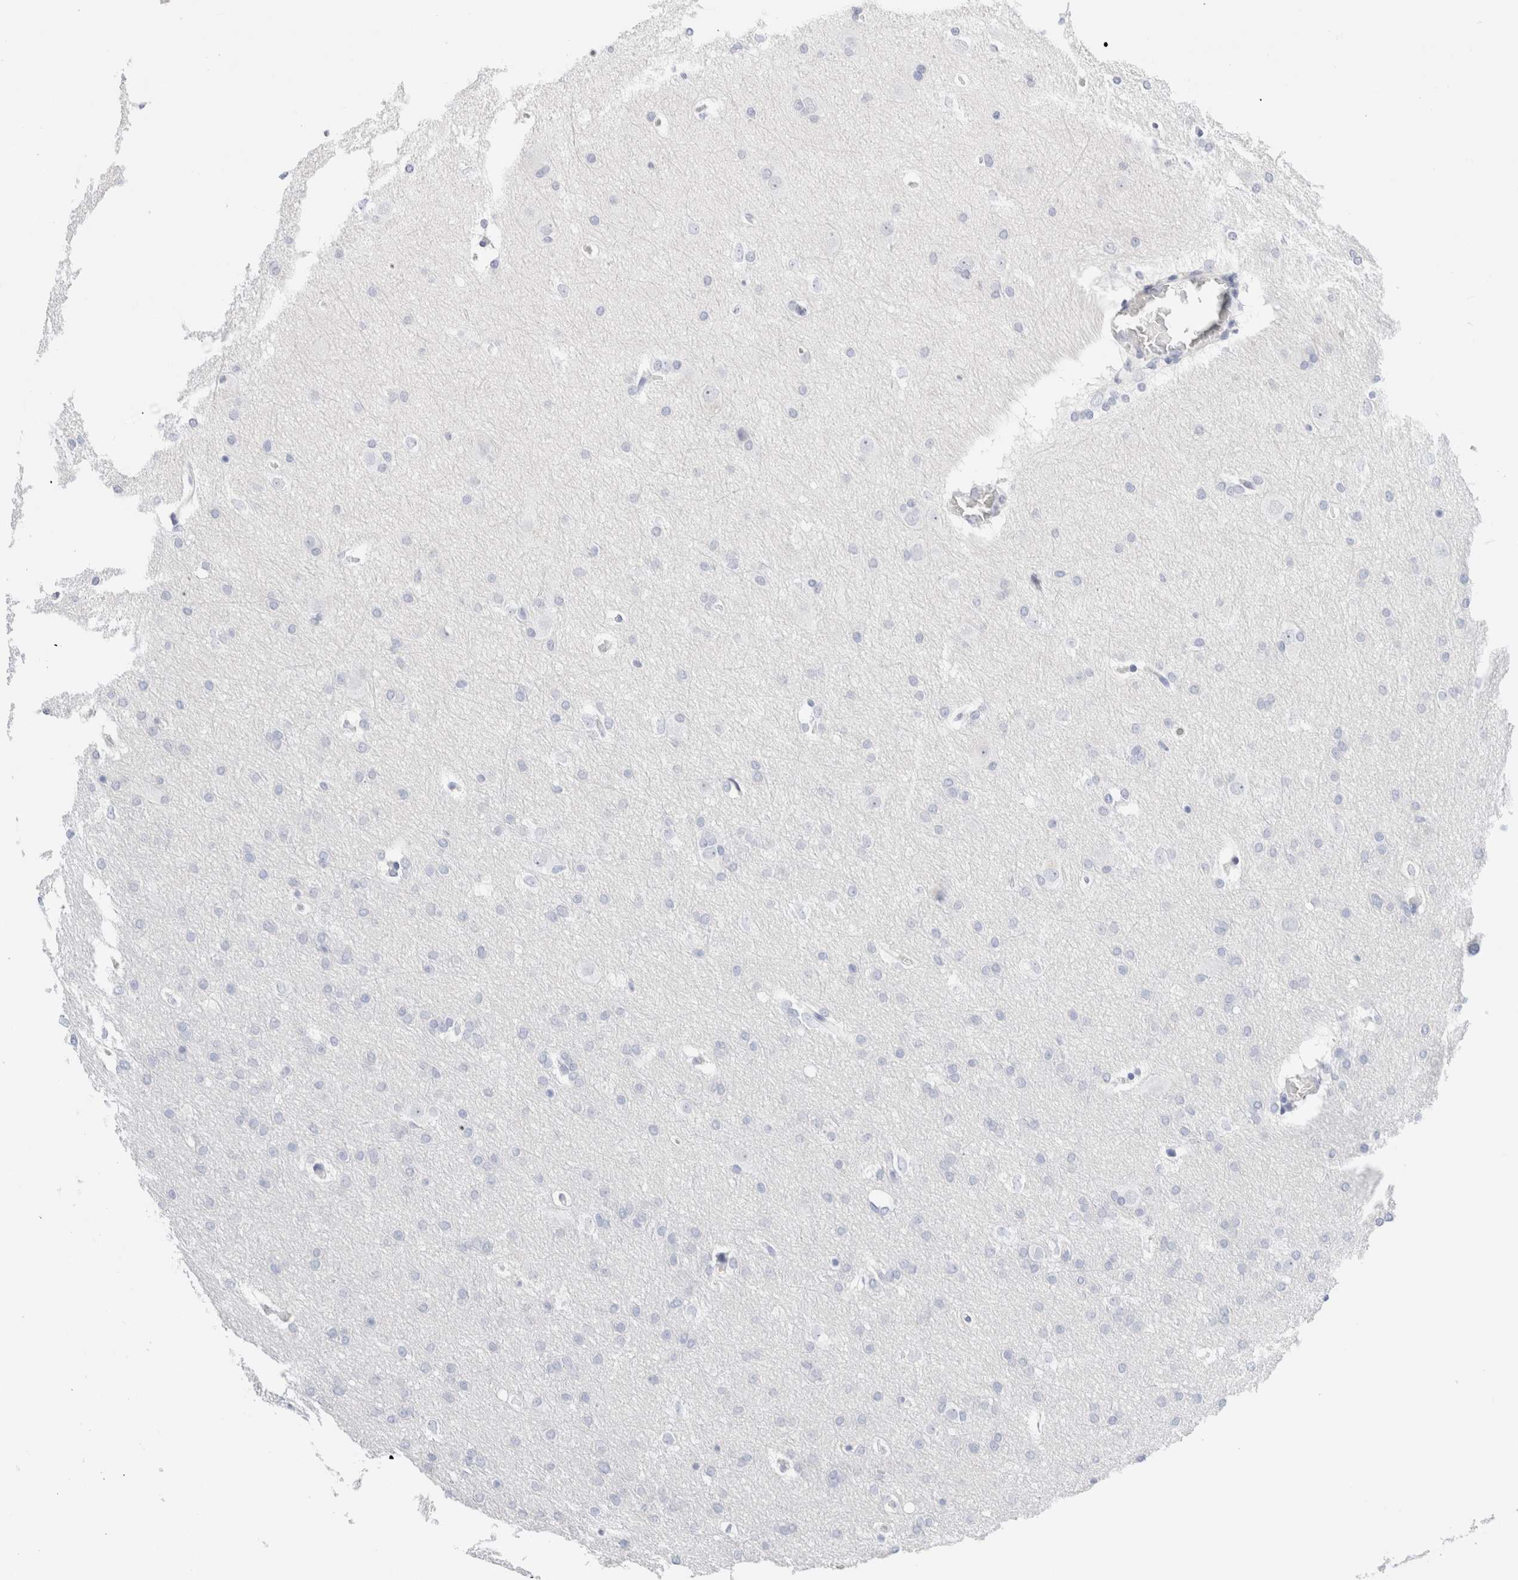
{"staining": {"intensity": "negative", "quantity": "none", "location": "none"}, "tissue": "glioma", "cell_type": "Tumor cells", "image_type": "cancer", "snomed": [{"axis": "morphology", "description": "Glioma, malignant, Low grade"}, {"axis": "topography", "description": "Brain"}], "caption": "A histopathology image of malignant glioma (low-grade) stained for a protein displays no brown staining in tumor cells. The staining was performed using DAB (3,3'-diaminobenzidine) to visualize the protein expression in brown, while the nuclei were stained in blue with hematoxylin (Magnification: 20x).", "gene": "ARG1", "patient": {"sex": "female", "age": 37}}